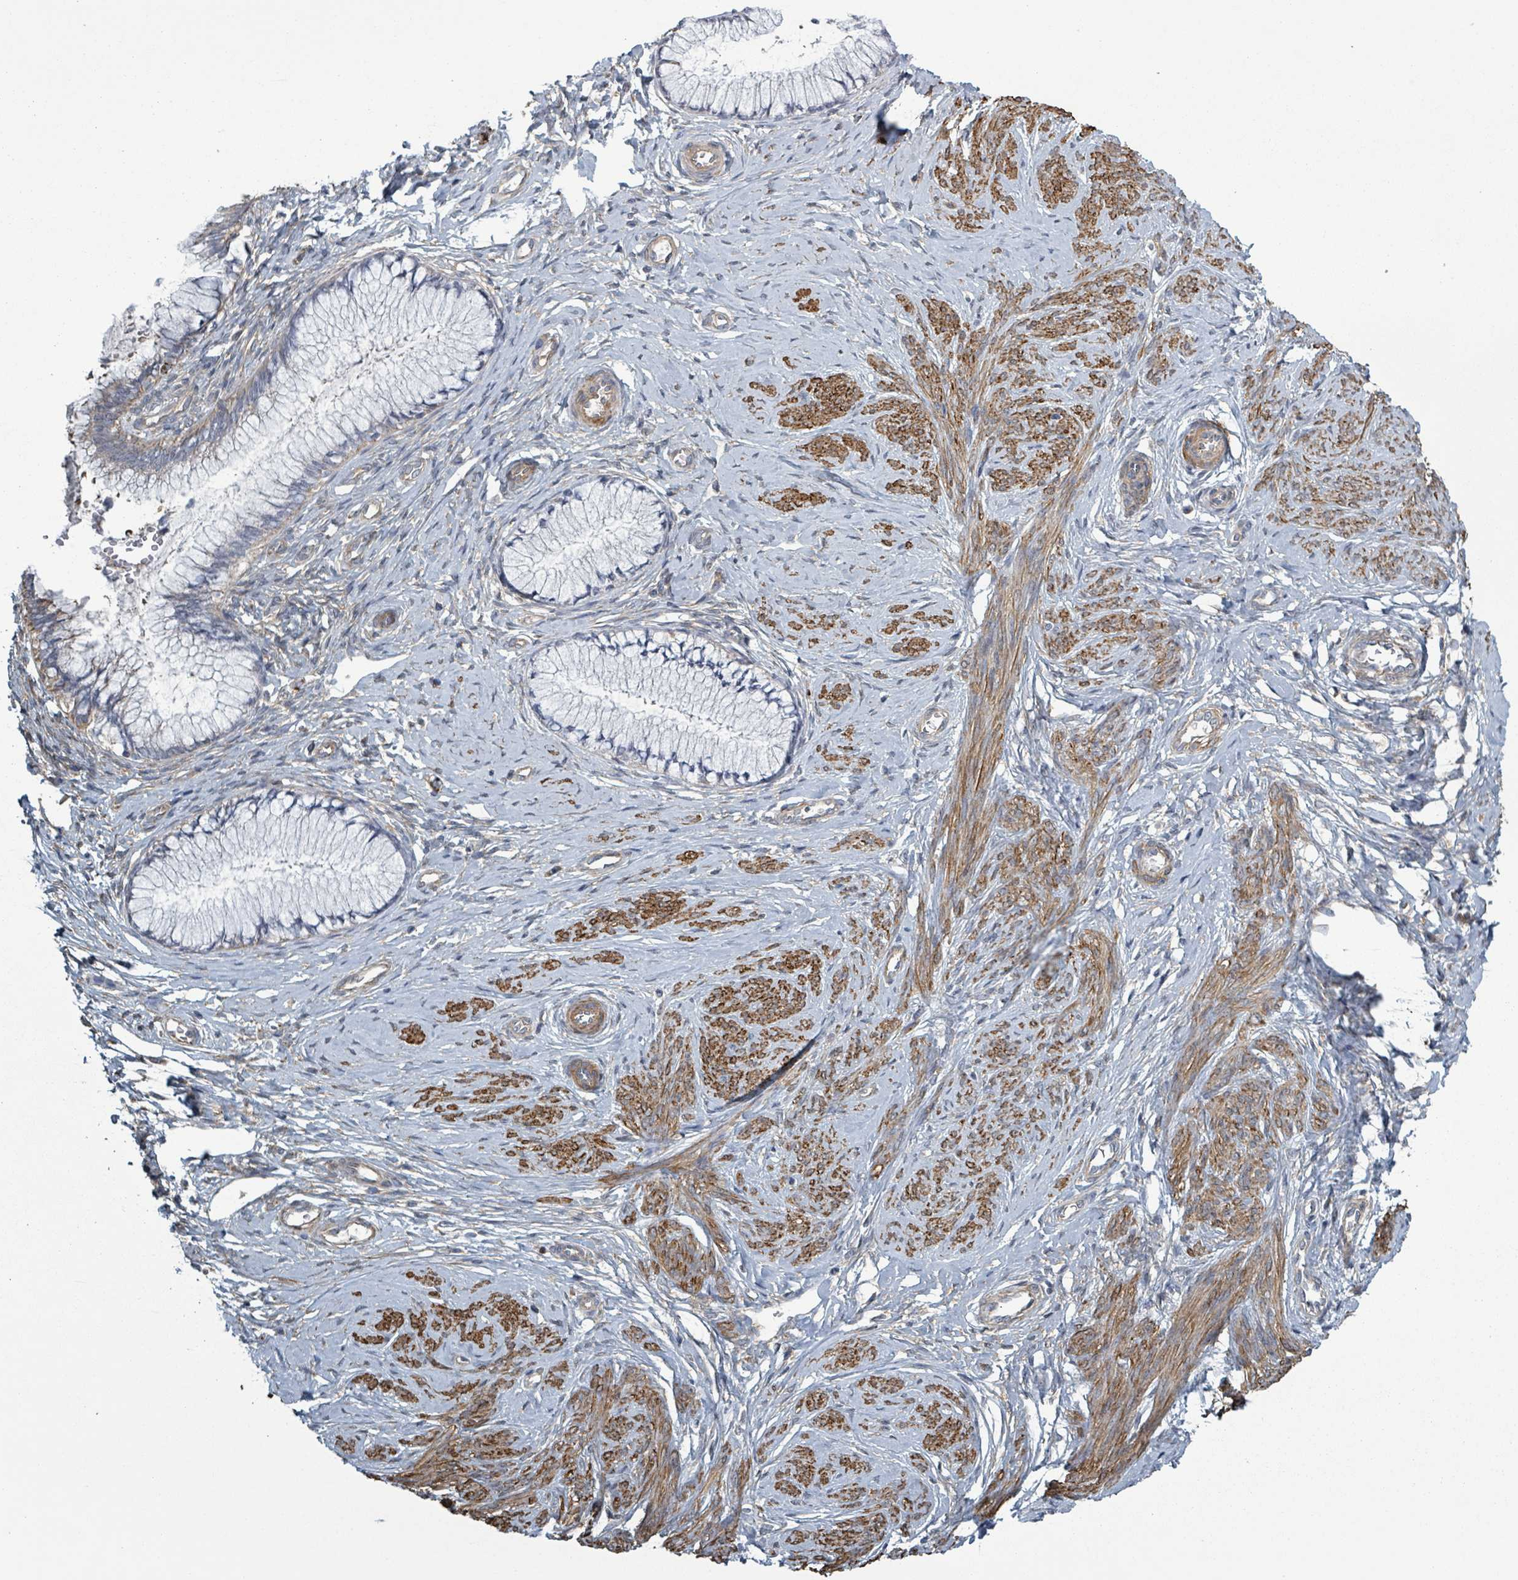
{"staining": {"intensity": "weak", "quantity": "<25%", "location": "cytoplasmic/membranous"}, "tissue": "cervical cancer", "cell_type": "Tumor cells", "image_type": "cancer", "snomed": [{"axis": "morphology", "description": "Adenocarcinoma, NOS"}, {"axis": "topography", "description": "Cervix"}], "caption": "High power microscopy histopathology image of an immunohistochemistry micrograph of cervical cancer, revealing no significant staining in tumor cells.", "gene": "ADCK1", "patient": {"sex": "female", "age": 36}}